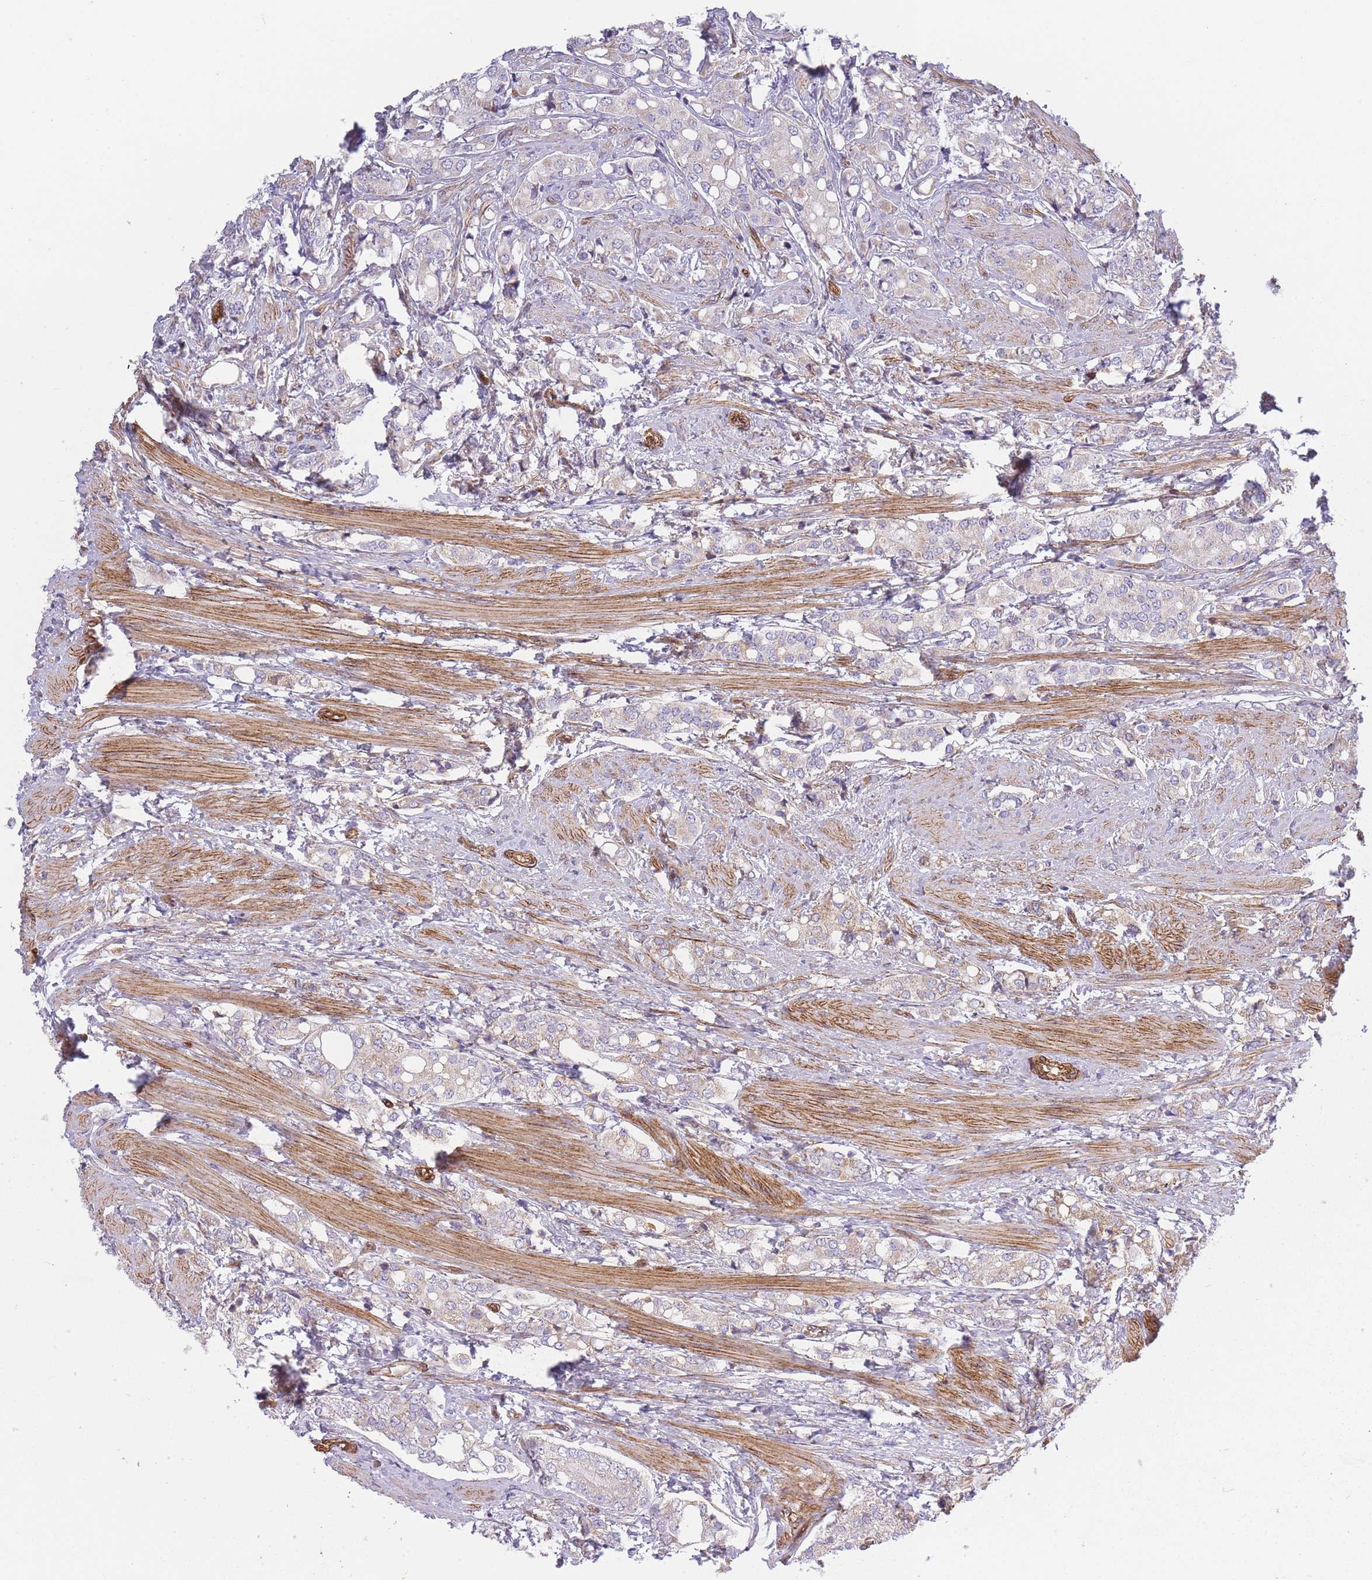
{"staining": {"intensity": "weak", "quantity": "25%-75%", "location": "cytoplasmic/membranous"}, "tissue": "prostate cancer", "cell_type": "Tumor cells", "image_type": "cancer", "snomed": [{"axis": "morphology", "description": "Adenocarcinoma, High grade"}, {"axis": "topography", "description": "Prostate"}], "caption": "Immunohistochemical staining of human prostate cancer (high-grade adenocarcinoma) exhibits low levels of weak cytoplasmic/membranous protein expression in about 25%-75% of tumor cells. (DAB IHC with brightfield microscopy, high magnification).", "gene": "OR6B3", "patient": {"sex": "male", "age": 71}}